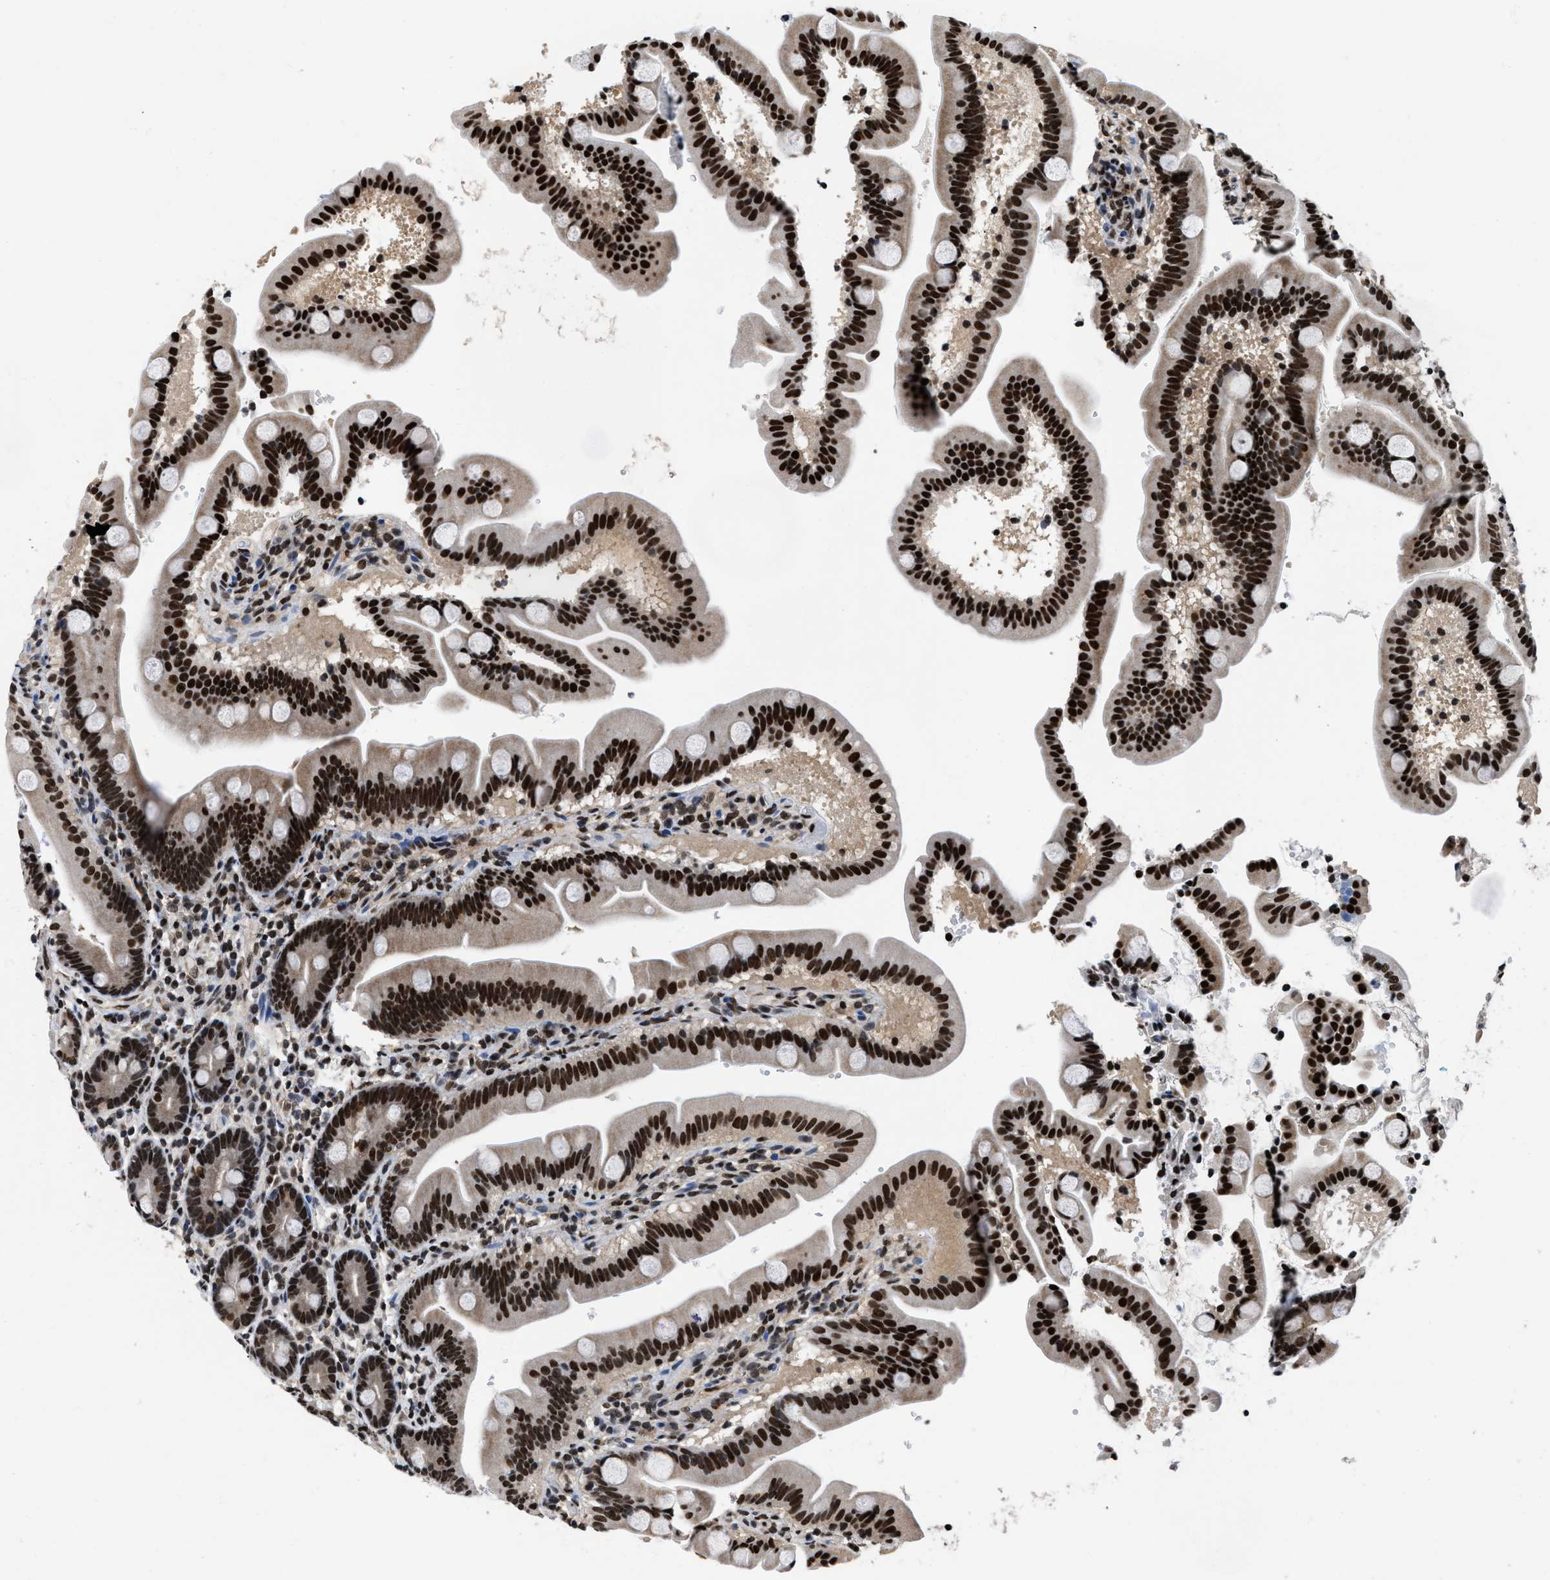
{"staining": {"intensity": "strong", "quantity": ">75%", "location": "nuclear"}, "tissue": "duodenum", "cell_type": "Glandular cells", "image_type": "normal", "snomed": [{"axis": "morphology", "description": "Normal tissue, NOS"}, {"axis": "topography", "description": "Duodenum"}], "caption": "This histopathology image displays immunohistochemistry staining of unremarkable human duodenum, with high strong nuclear staining in about >75% of glandular cells.", "gene": "SAFB", "patient": {"sex": "male", "age": 54}}